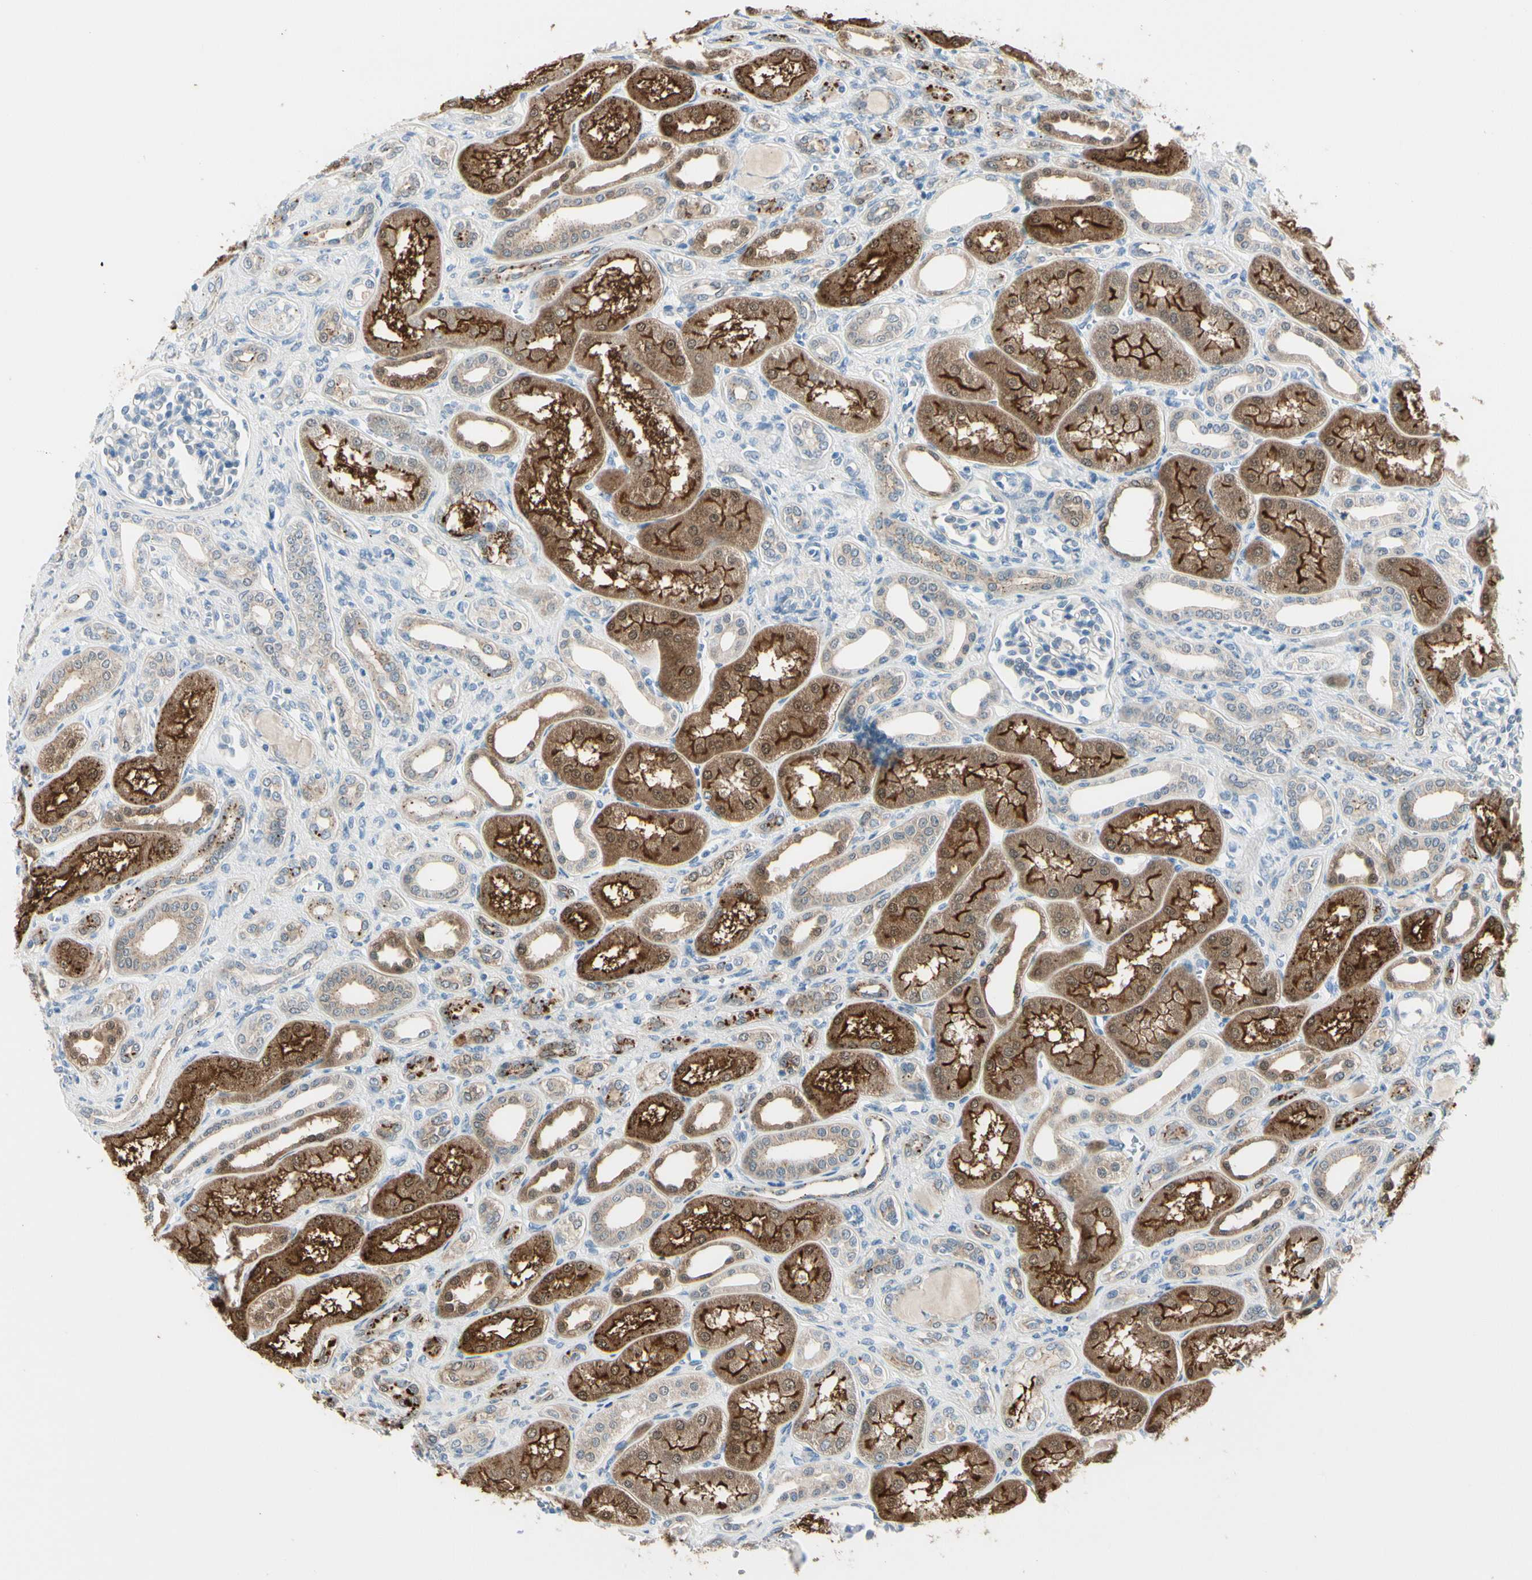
{"staining": {"intensity": "negative", "quantity": "none", "location": "none"}, "tissue": "kidney", "cell_type": "Cells in glomeruli", "image_type": "normal", "snomed": [{"axis": "morphology", "description": "Normal tissue, NOS"}, {"axis": "topography", "description": "Kidney"}], "caption": "Immunohistochemistry (IHC) photomicrograph of unremarkable kidney: kidney stained with DAB (3,3'-diaminobenzidine) shows no significant protein expression in cells in glomeruli.", "gene": "PEBP1", "patient": {"sex": "male", "age": 7}}